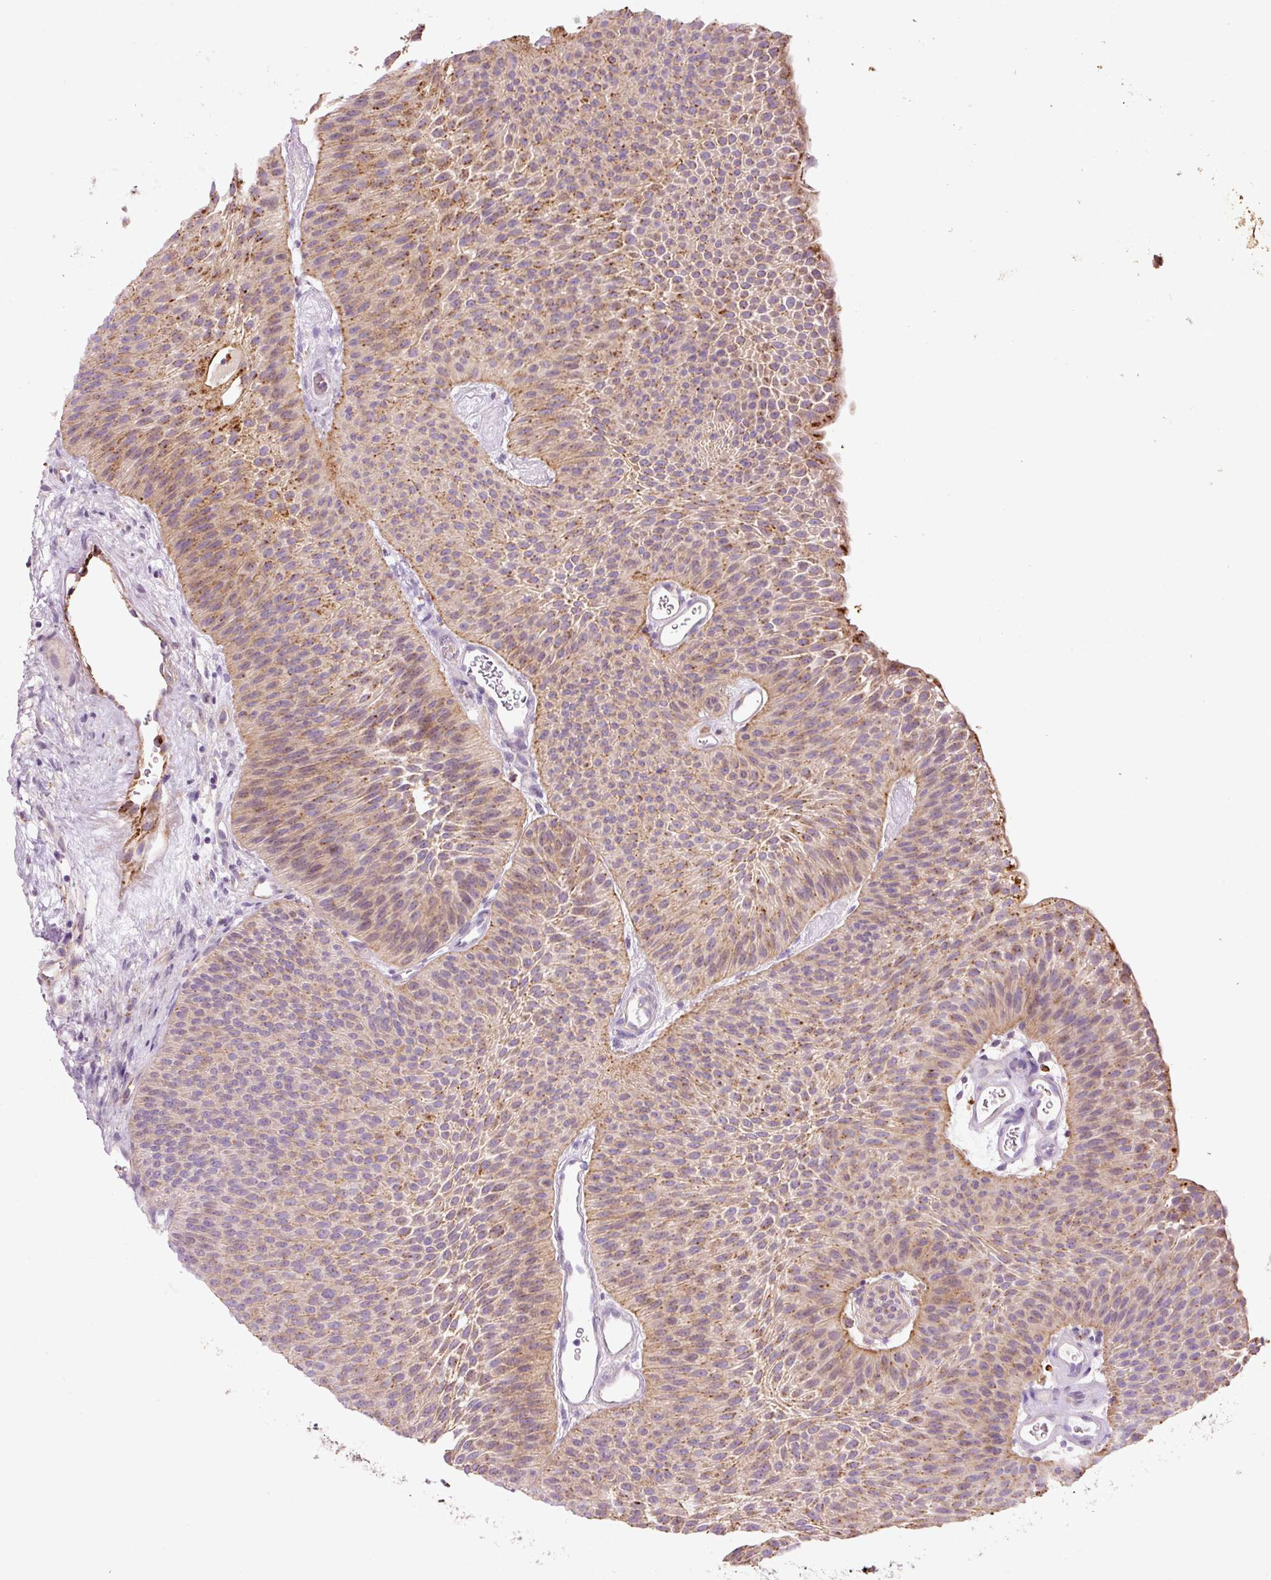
{"staining": {"intensity": "moderate", "quantity": ">75%", "location": "cytoplasmic/membranous"}, "tissue": "urothelial cancer", "cell_type": "Tumor cells", "image_type": "cancer", "snomed": [{"axis": "morphology", "description": "Urothelial carcinoma, Low grade"}, {"axis": "topography", "description": "Urinary bladder"}], "caption": "Protein expression by immunohistochemistry (IHC) displays moderate cytoplasmic/membranous staining in approximately >75% of tumor cells in urothelial cancer.", "gene": "TMC8", "patient": {"sex": "female", "age": 60}}